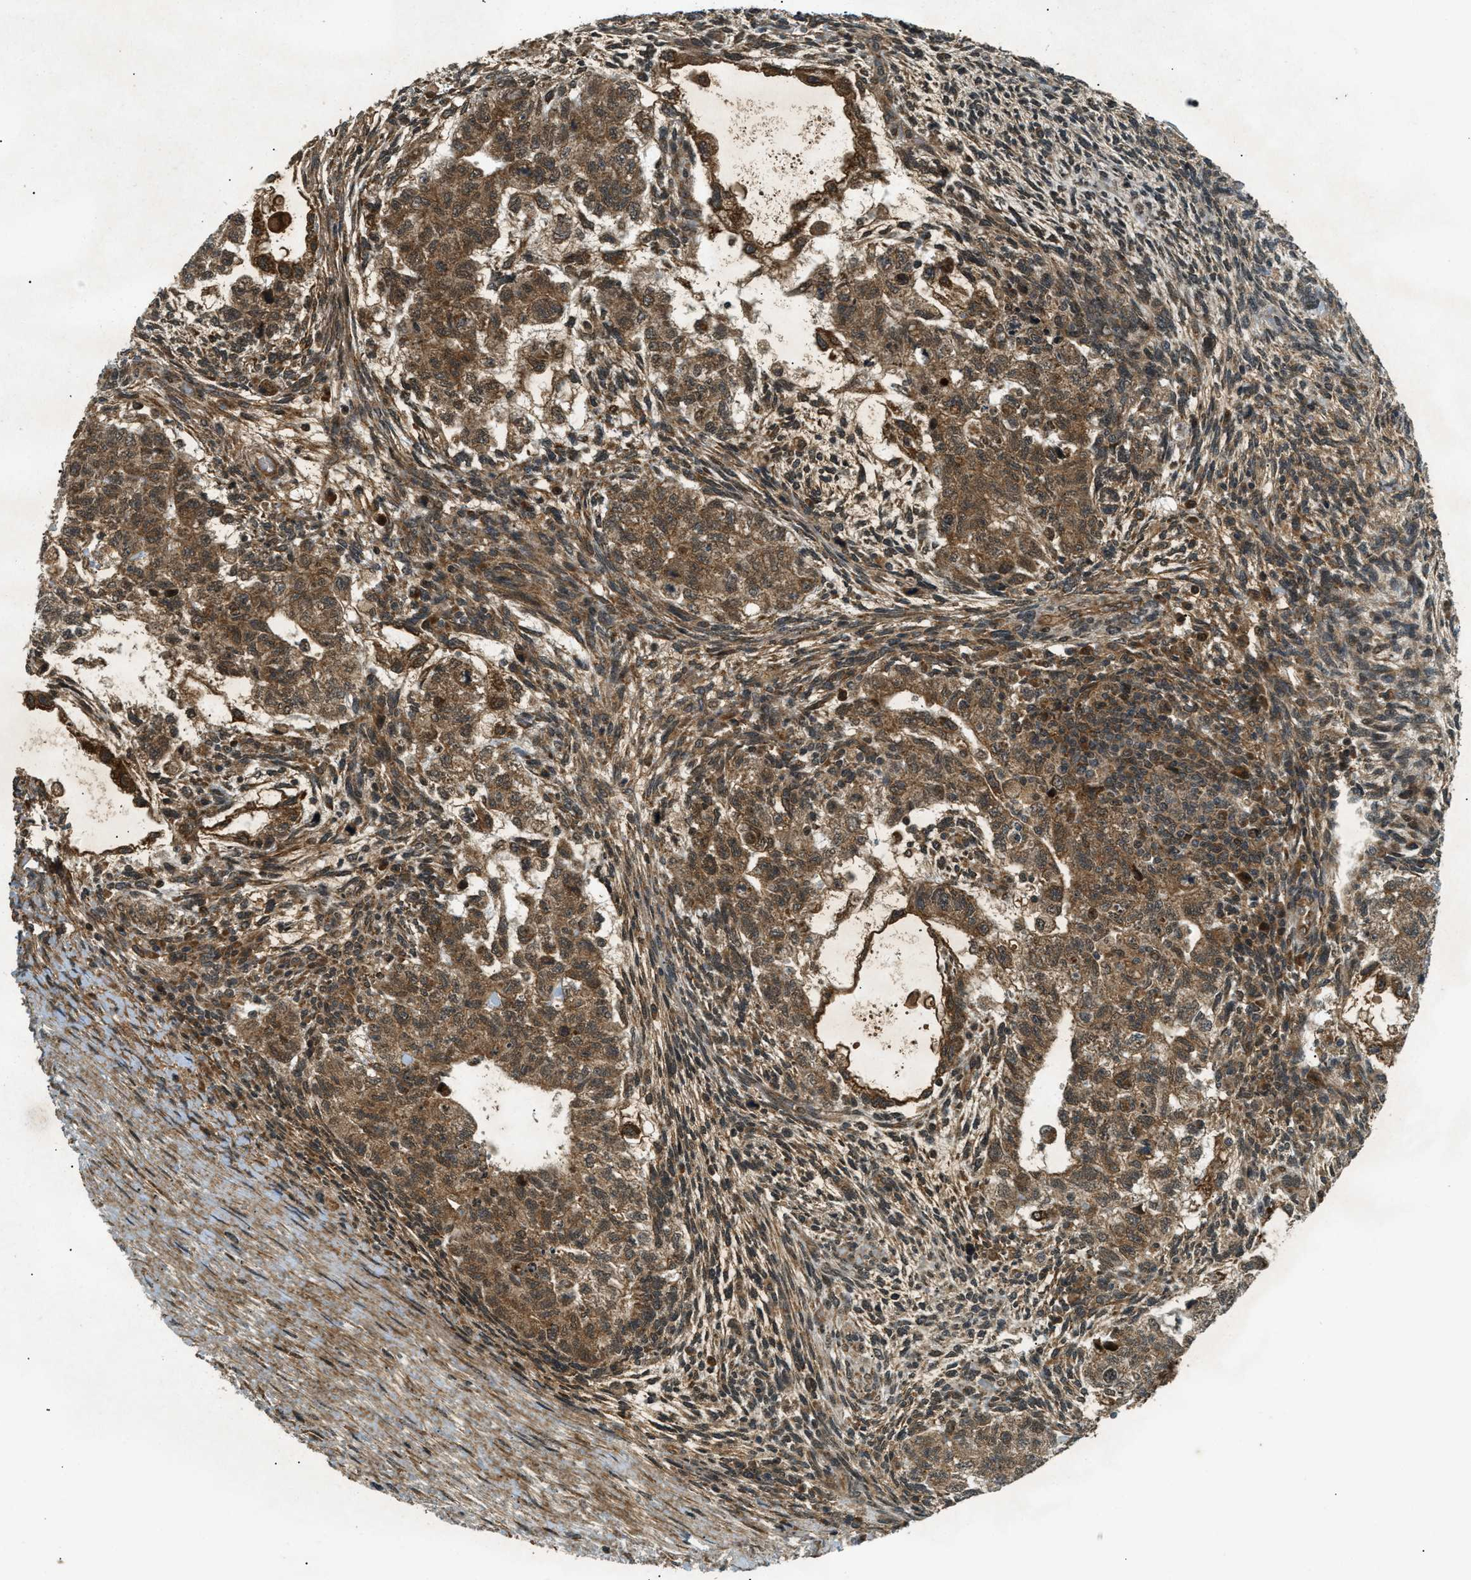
{"staining": {"intensity": "moderate", "quantity": ">75%", "location": "cytoplasmic/membranous"}, "tissue": "testis cancer", "cell_type": "Tumor cells", "image_type": "cancer", "snomed": [{"axis": "morphology", "description": "Normal tissue, NOS"}, {"axis": "morphology", "description": "Carcinoma, Embryonal, NOS"}, {"axis": "topography", "description": "Testis"}], "caption": "The histopathology image shows a brown stain indicating the presence of a protein in the cytoplasmic/membranous of tumor cells in testis embryonal carcinoma. The staining was performed using DAB (3,3'-diaminobenzidine), with brown indicating positive protein expression. Nuclei are stained blue with hematoxylin.", "gene": "EIF2AK3", "patient": {"sex": "male", "age": 36}}